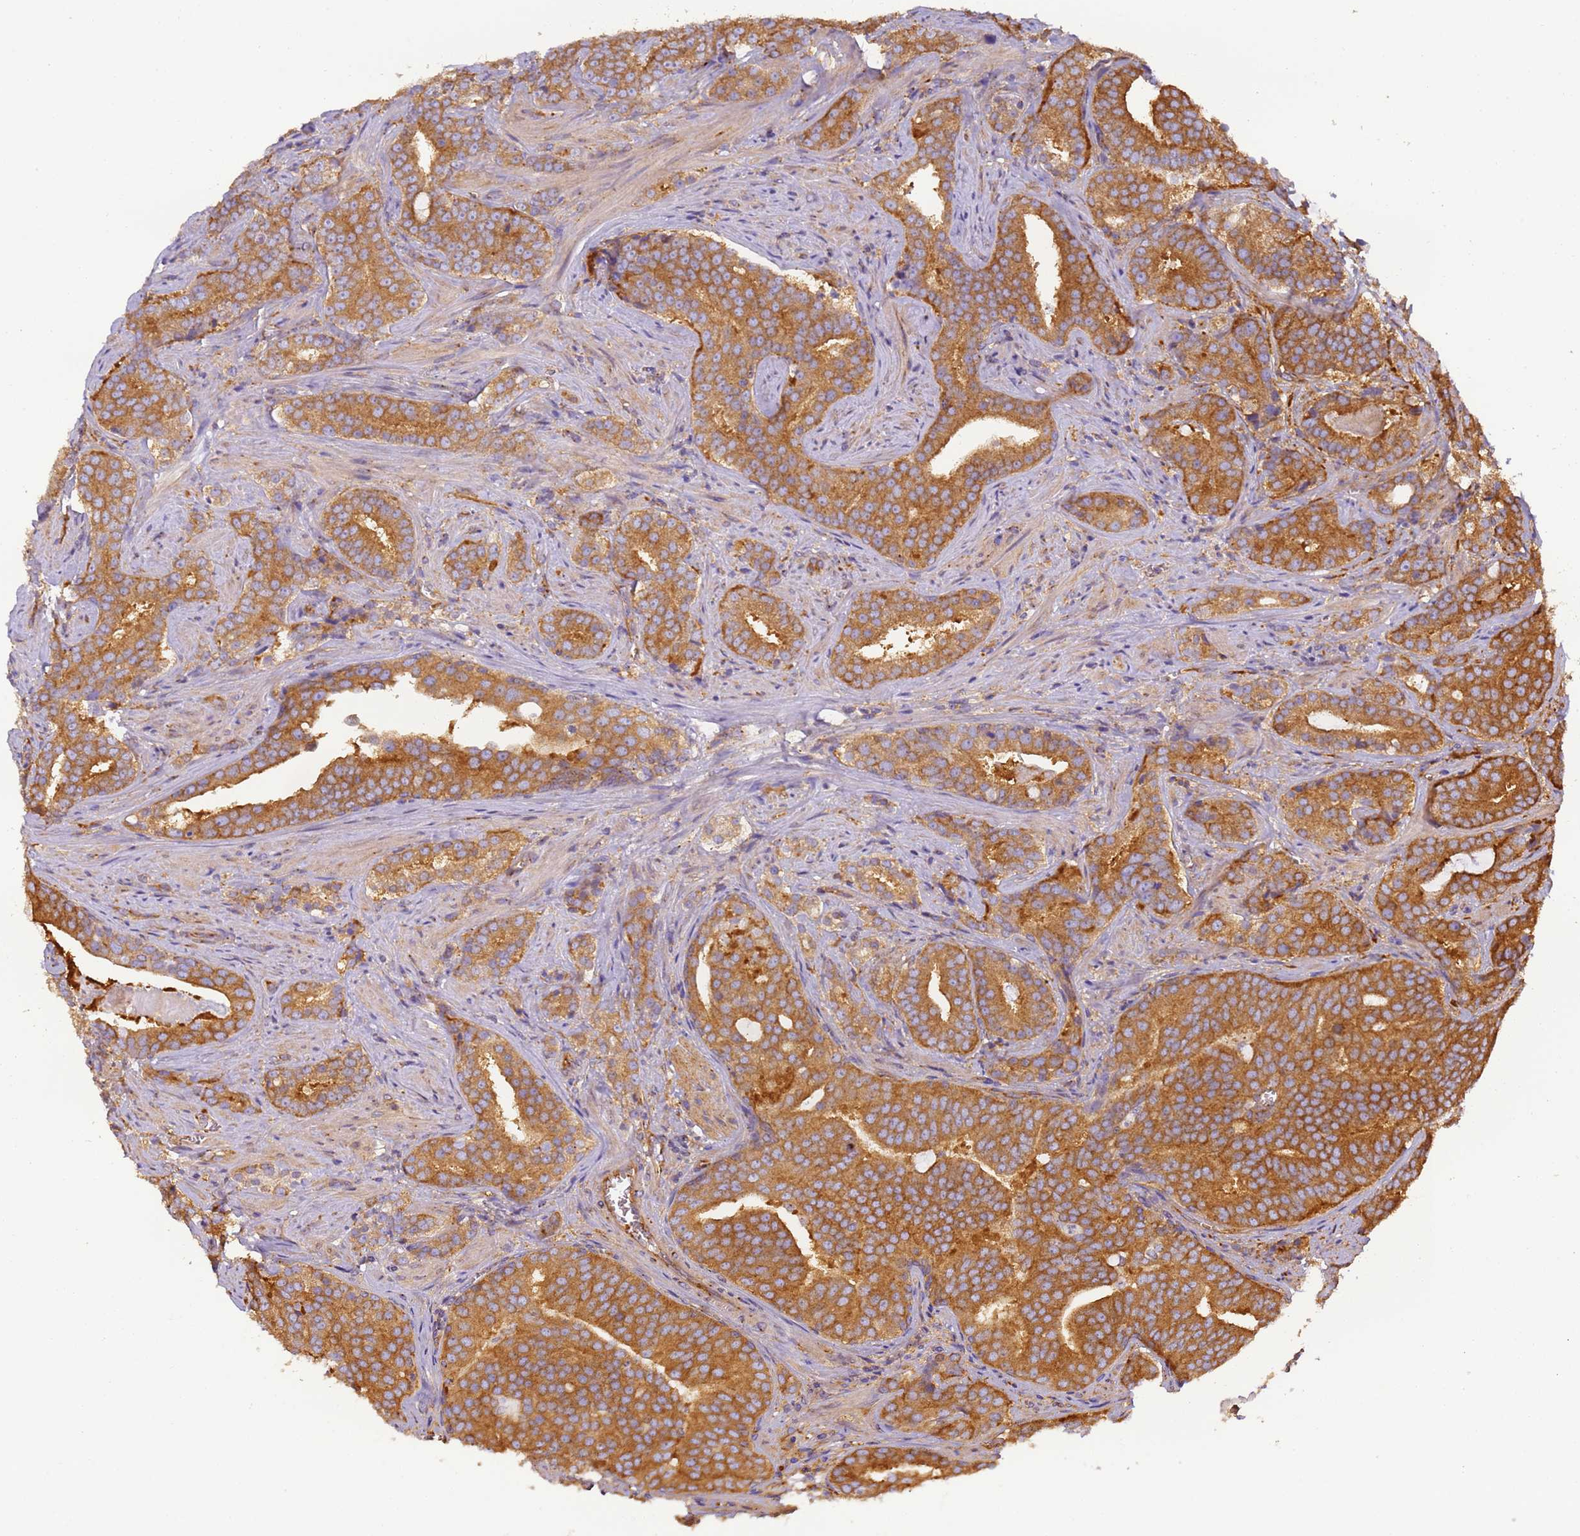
{"staining": {"intensity": "strong", "quantity": ">75%", "location": "cytoplasmic/membranous"}, "tissue": "prostate cancer", "cell_type": "Tumor cells", "image_type": "cancer", "snomed": [{"axis": "morphology", "description": "Adenocarcinoma, High grade"}, {"axis": "topography", "description": "Prostate"}], "caption": "Protein staining displays strong cytoplasmic/membranous expression in about >75% of tumor cells in prostate cancer (adenocarcinoma (high-grade)). (IHC, brightfield microscopy, high magnification).", "gene": "DYNC1I2", "patient": {"sex": "male", "age": 55}}